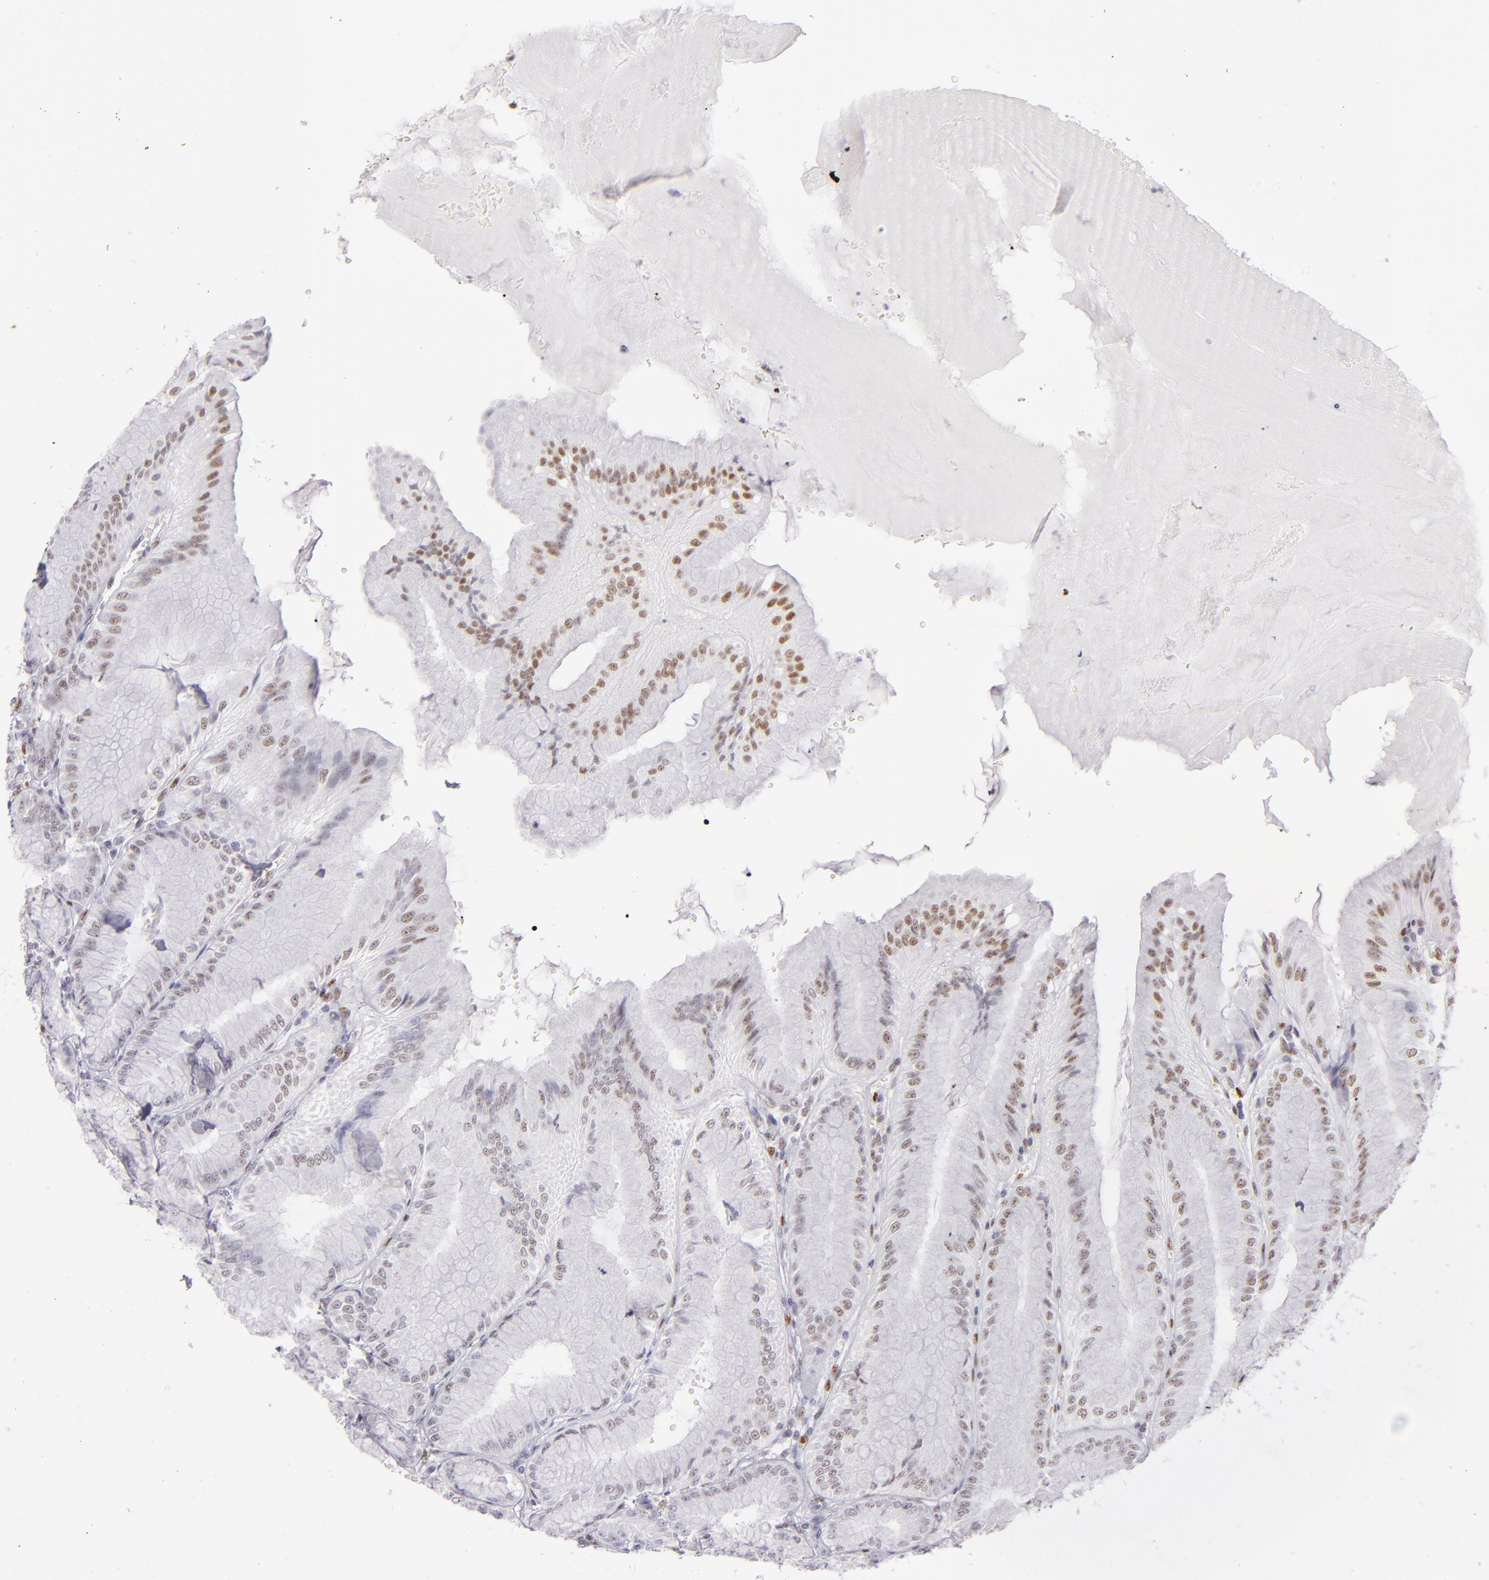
{"staining": {"intensity": "moderate", "quantity": "25%-75%", "location": "nuclear"}, "tissue": "stomach", "cell_type": "Glandular cells", "image_type": "normal", "snomed": [{"axis": "morphology", "description": "Normal tissue, NOS"}, {"axis": "topography", "description": "Stomach, lower"}], "caption": "Protein expression analysis of normal human stomach reveals moderate nuclear staining in about 25%-75% of glandular cells.", "gene": "TOP3A", "patient": {"sex": "male", "age": 71}}